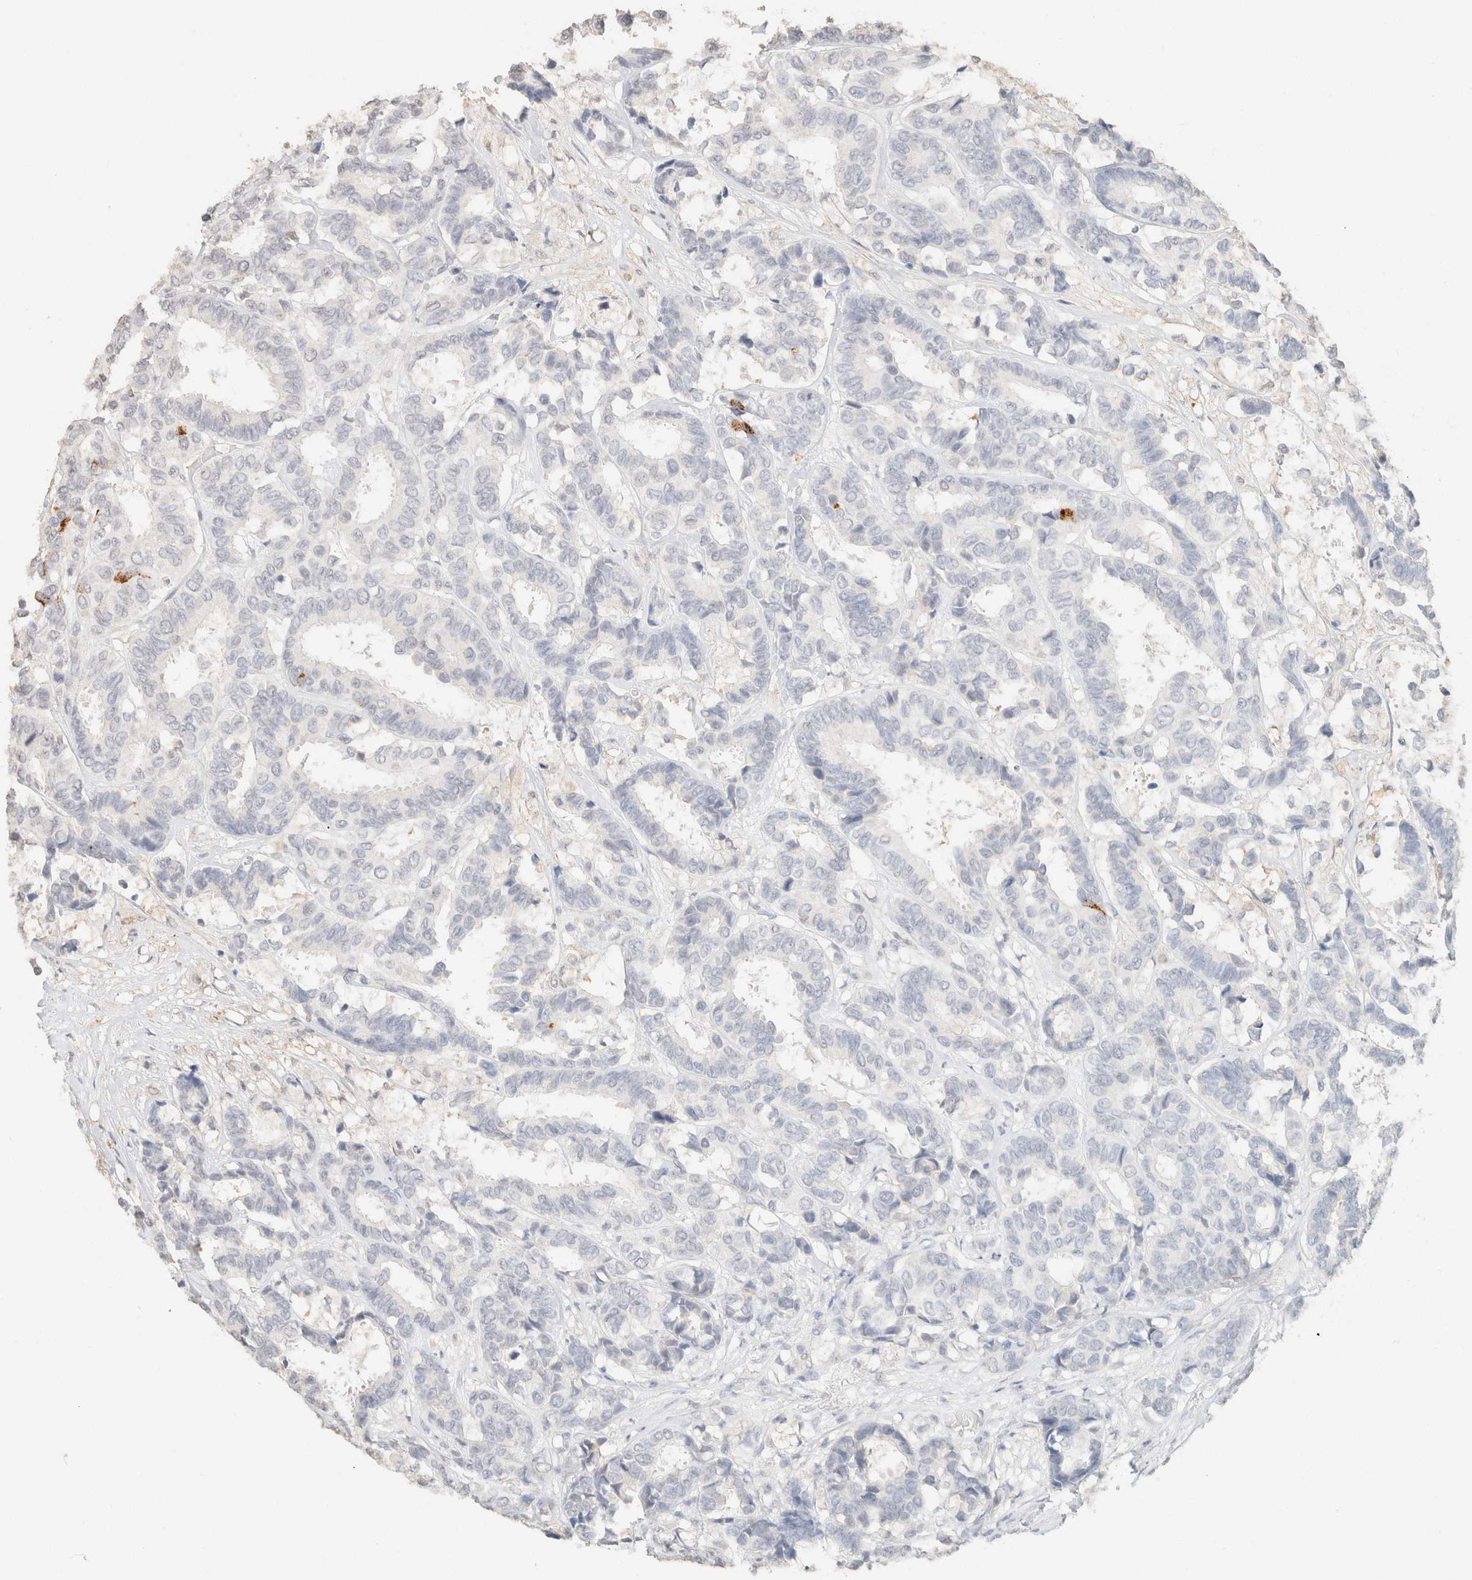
{"staining": {"intensity": "negative", "quantity": "none", "location": "none"}, "tissue": "breast cancer", "cell_type": "Tumor cells", "image_type": "cancer", "snomed": [{"axis": "morphology", "description": "Duct carcinoma"}, {"axis": "topography", "description": "Breast"}], "caption": "The micrograph exhibits no staining of tumor cells in breast cancer.", "gene": "CPA1", "patient": {"sex": "female", "age": 87}}